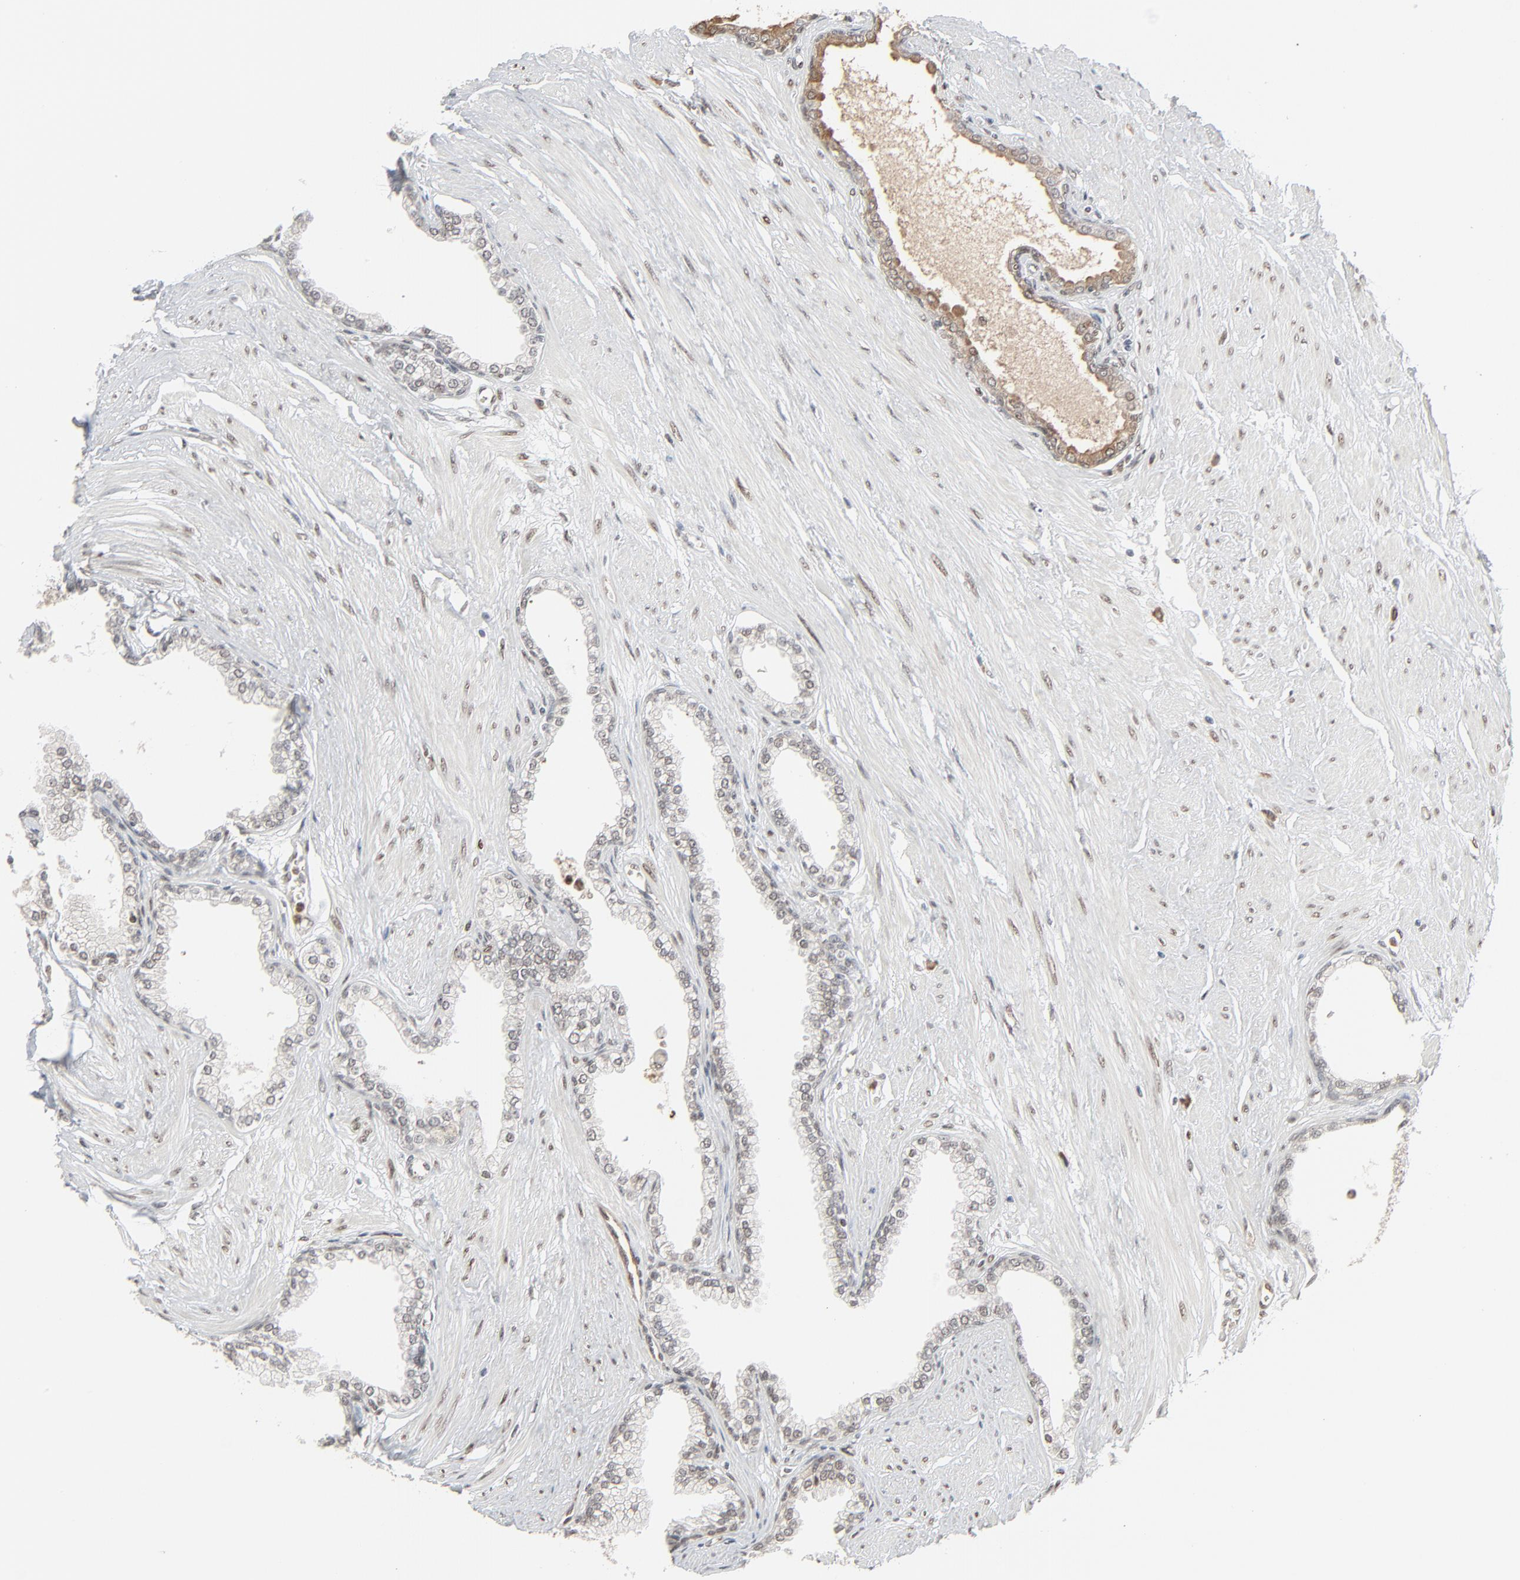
{"staining": {"intensity": "weak", "quantity": ">75%", "location": "nuclear"}, "tissue": "prostate", "cell_type": "Glandular cells", "image_type": "normal", "snomed": [{"axis": "morphology", "description": "Normal tissue, NOS"}, {"axis": "topography", "description": "Prostate"}], "caption": "A brown stain highlights weak nuclear positivity of a protein in glandular cells of normal human prostate. The staining was performed using DAB, with brown indicating positive protein expression. Nuclei are stained blue with hematoxylin.", "gene": "CUX1", "patient": {"sex": "male", "age": 64}}